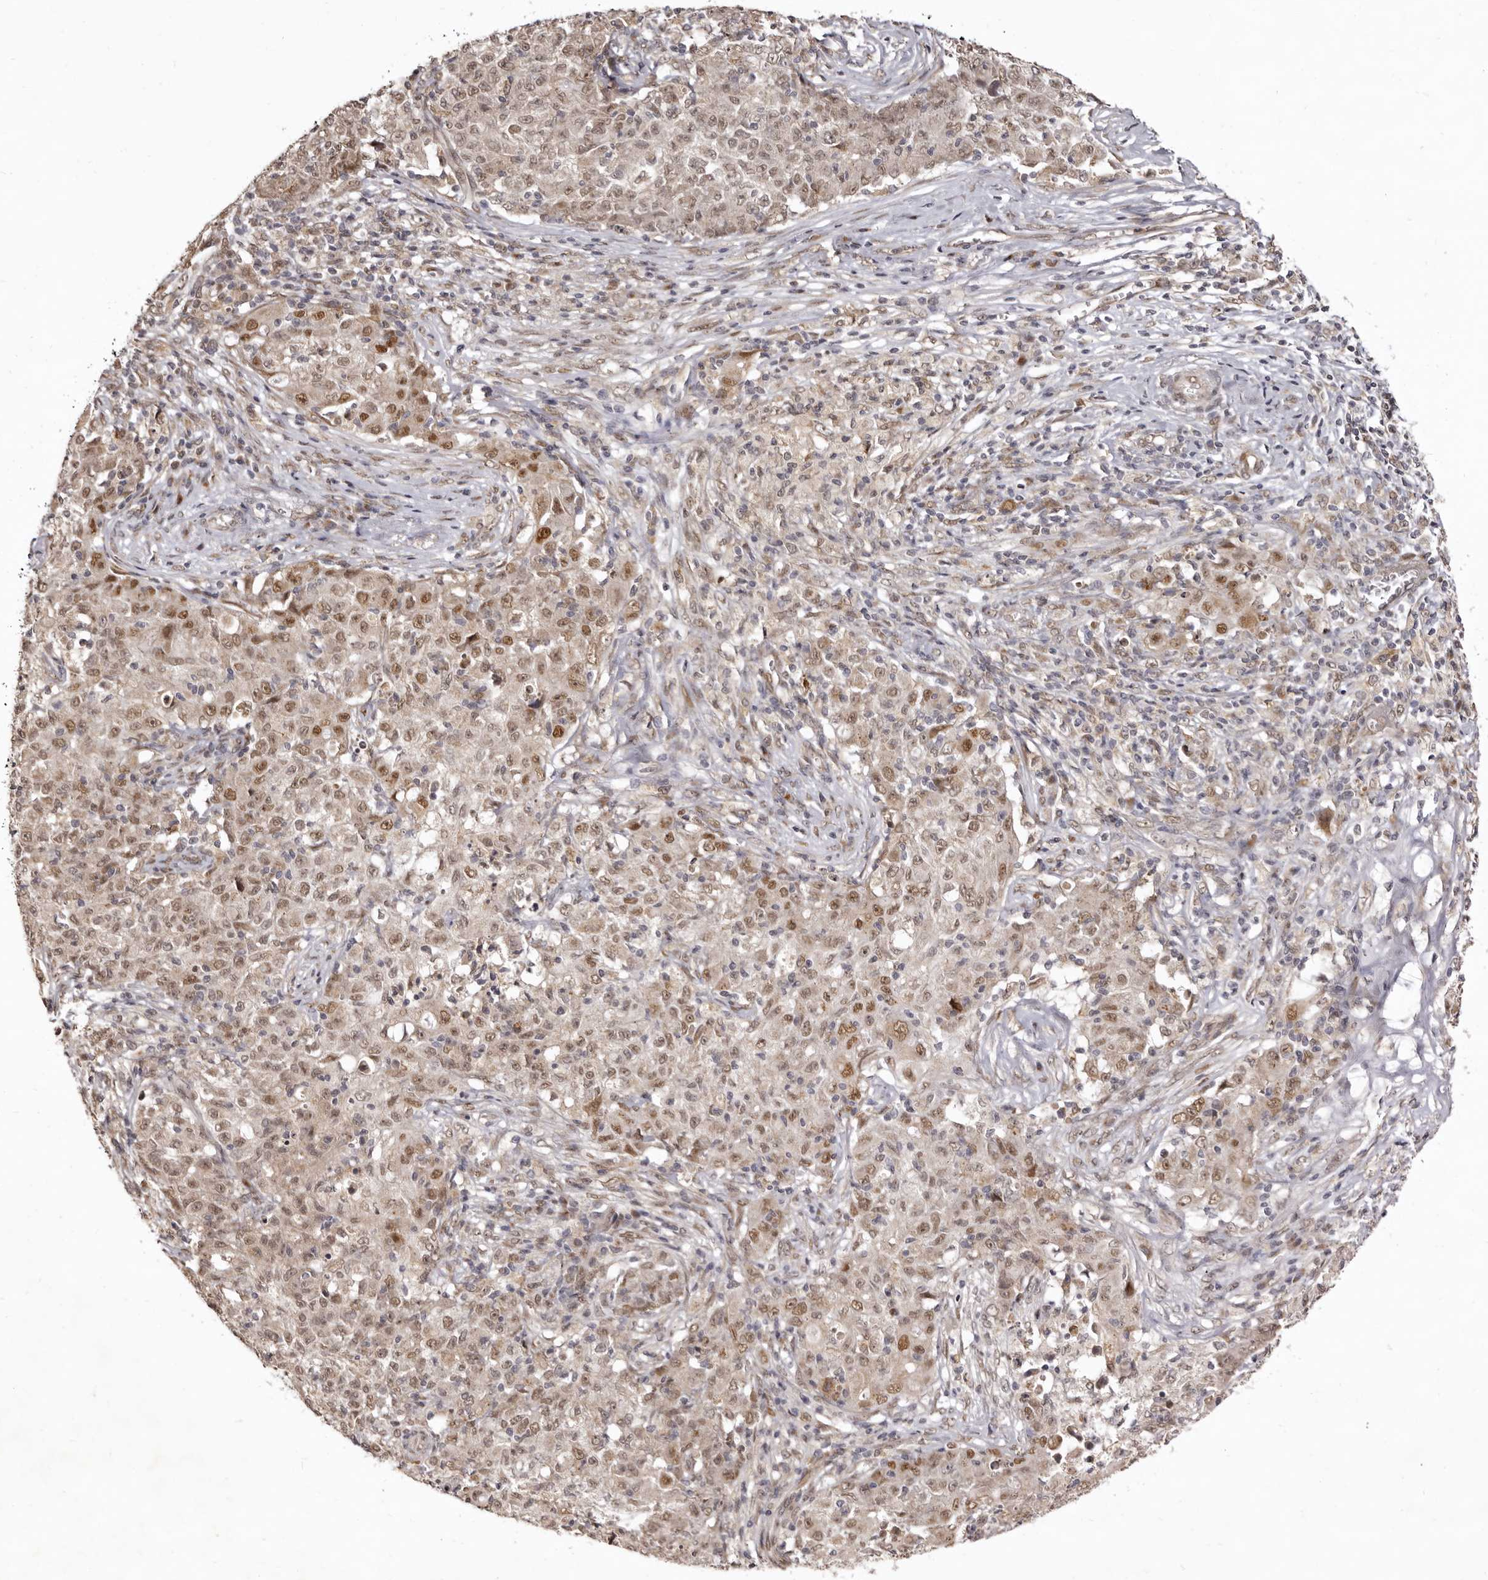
{"staining": {"intensity": "moderate", "quantity": ">75%", "location": "nuclear"}, "tissue": "ovarian cancer", "cell_type": "Tumor cells", "image_type": "cancer", "snomed": [{"axis": "morphology", "description": "Carcinoma, endometroid"}, {"axis": "topography", "description": "Ovary"}], "caption": "There is medium levels of moderate nuclear expression in tumor cells of endometroid carcinoma (ovarian), as demonstrated by immunohistochemical staining (brown color).", "gene": "ZNF326", "patient": {"sex": "female", "age": 42}}